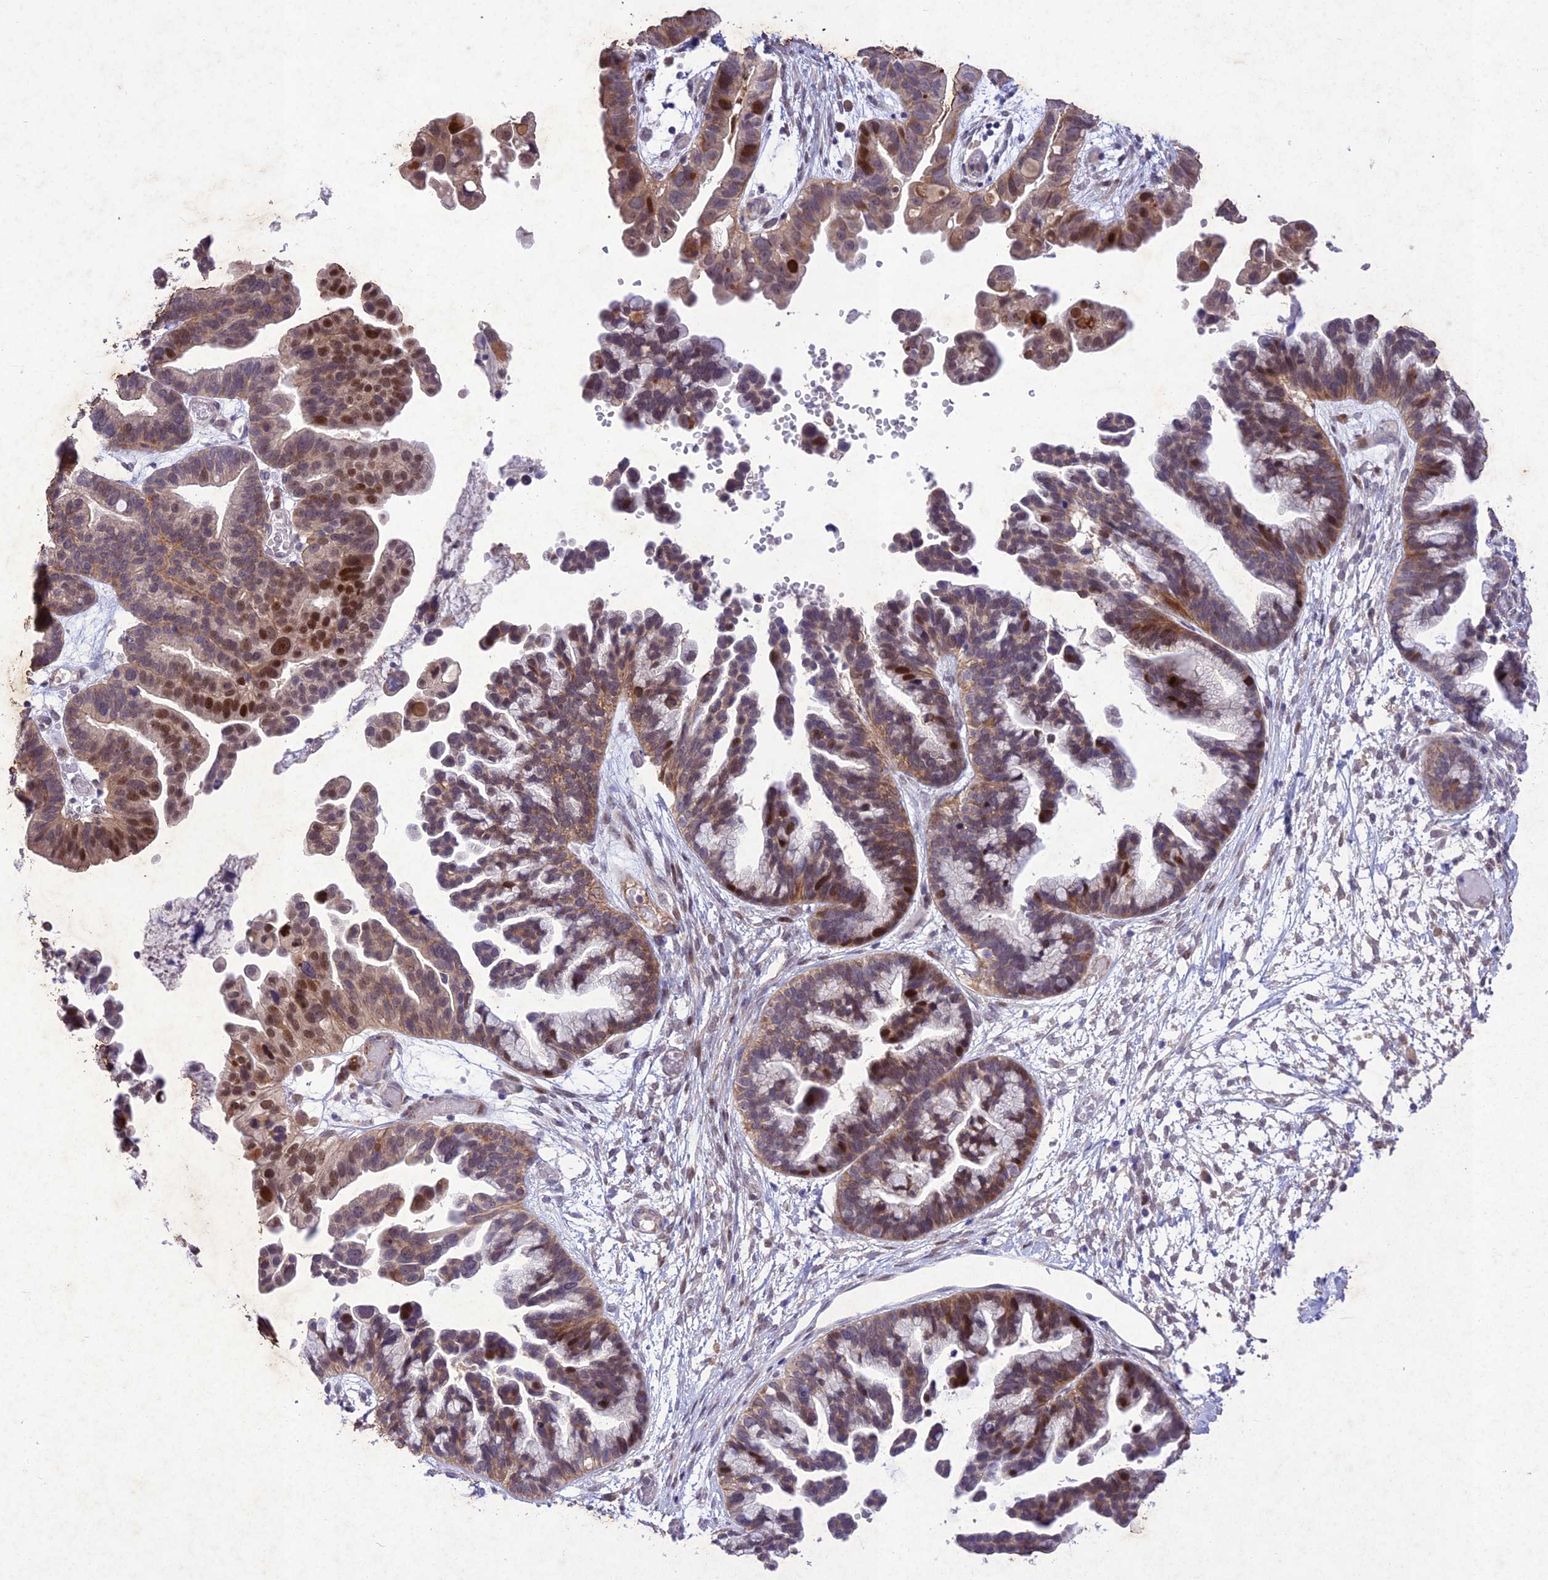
{"staining": {"intensity": "strong", "quantity": "25%-75%", "location": "cytoplasmic/membranous,nuclear"}, "tissue": "ovarian cancer", "cell_type": "Tumor cells", "image_type": "cancer", "snomed": [{"axis": "morphology", "description": "Cystadenocarcinoma, serous, NOS"}, {"axis": "topography", "description": "Ovary"}], "caption": "This is an image of immunohistochemistry (IHC) staining of serous cystadenocarcinoma (ovarian), which shows strong staining in the cytoplasmic/membranous and nuclear of tumor cells.", "gene": "ANKRD52", "patient": {"sex": "female", "age": 56}}